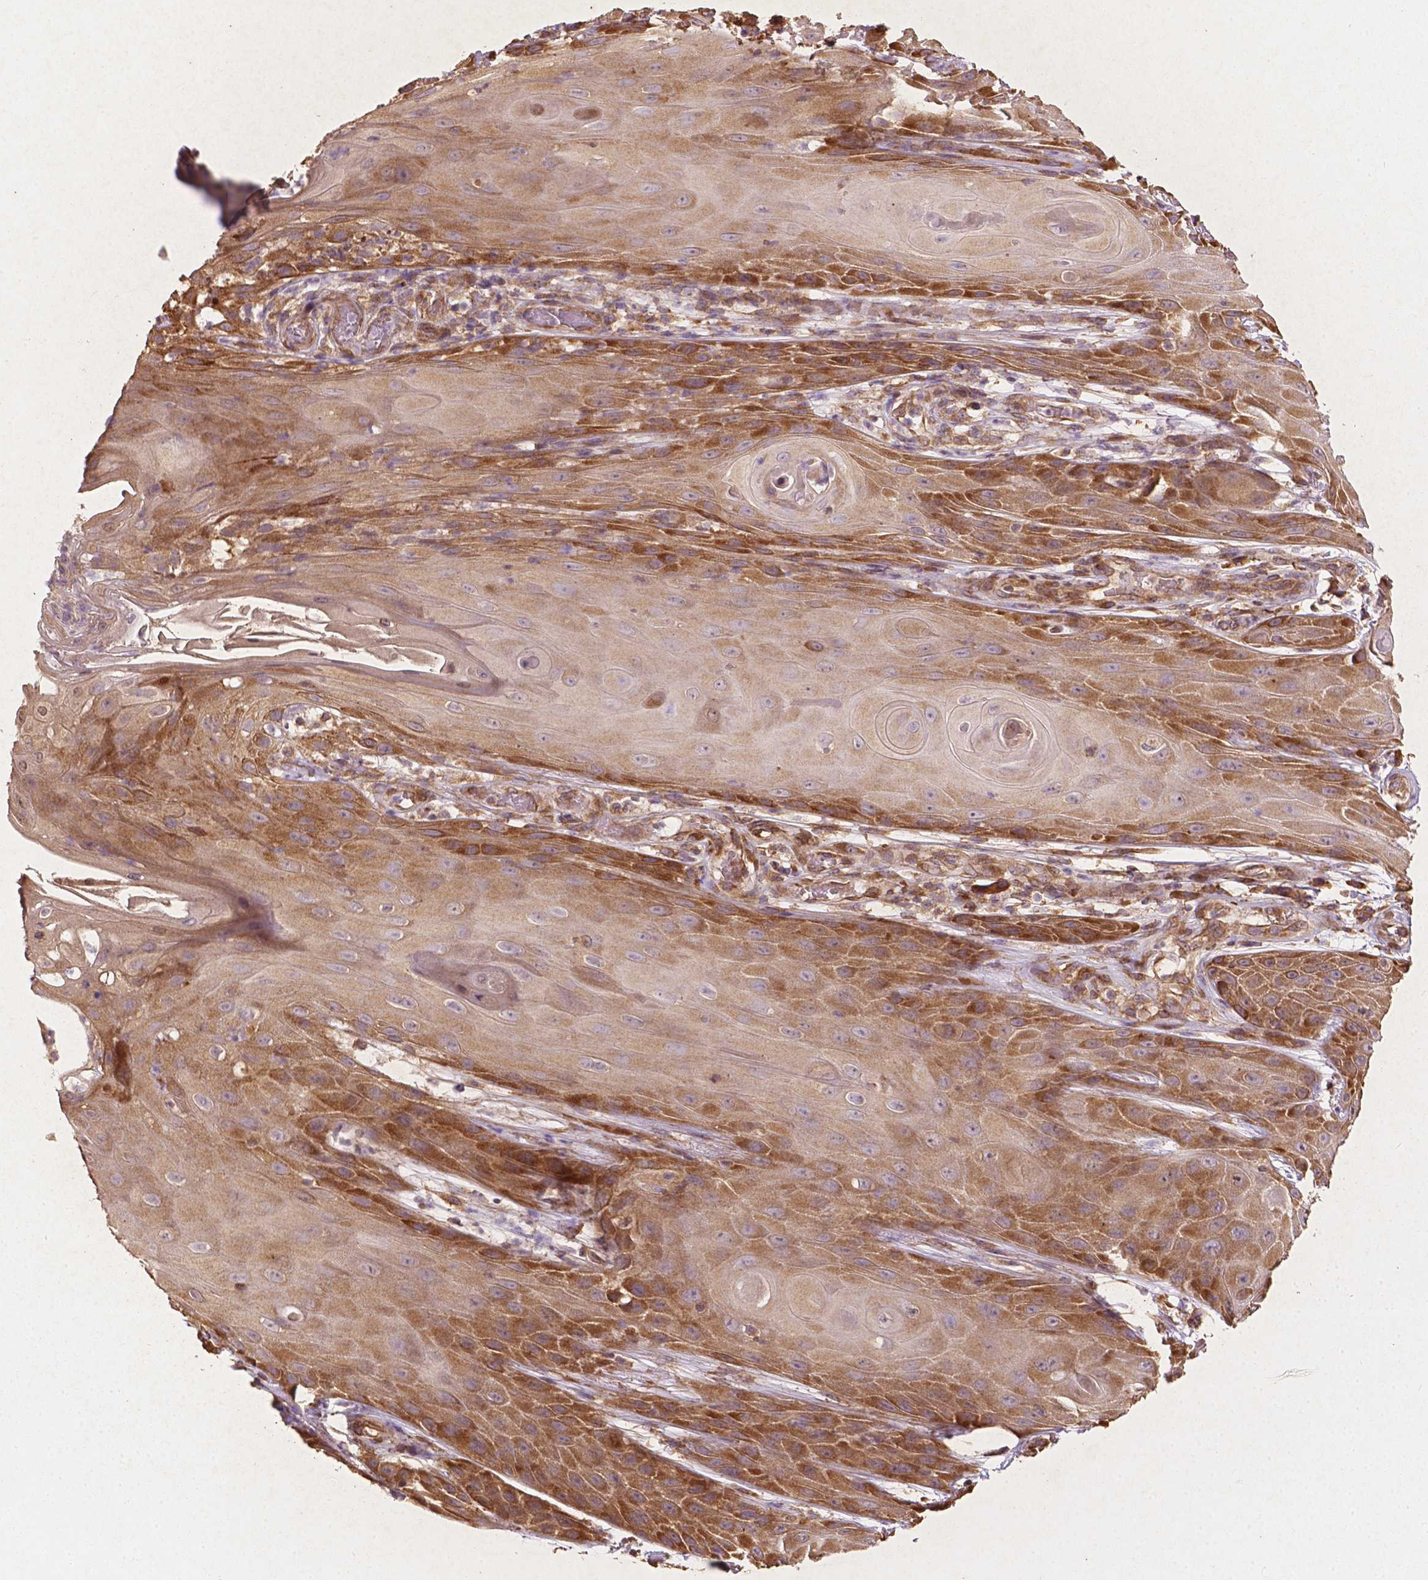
{"staining": {"intensity": "moderate", "quantity": ">75%", "location": "cytoplasmic/membranous"}, "tissue": "skin cancer", "cell_type": "Tumor cells", "image_type": "cancer", "snomed": [{"axis": "morphology", "description": "Squamous cell carcinoma, NOS"}, {"axis": "topography", "description": "Skin"}], "caption": "The micrograph reveals staining of squamous cell carcinoma (skin), revealing moderate cytoplasmic/membranous protein staining (brown color) within tumor cells.", "gene": "G3BP1", "patient": {"sex": "male", "age": 62}}